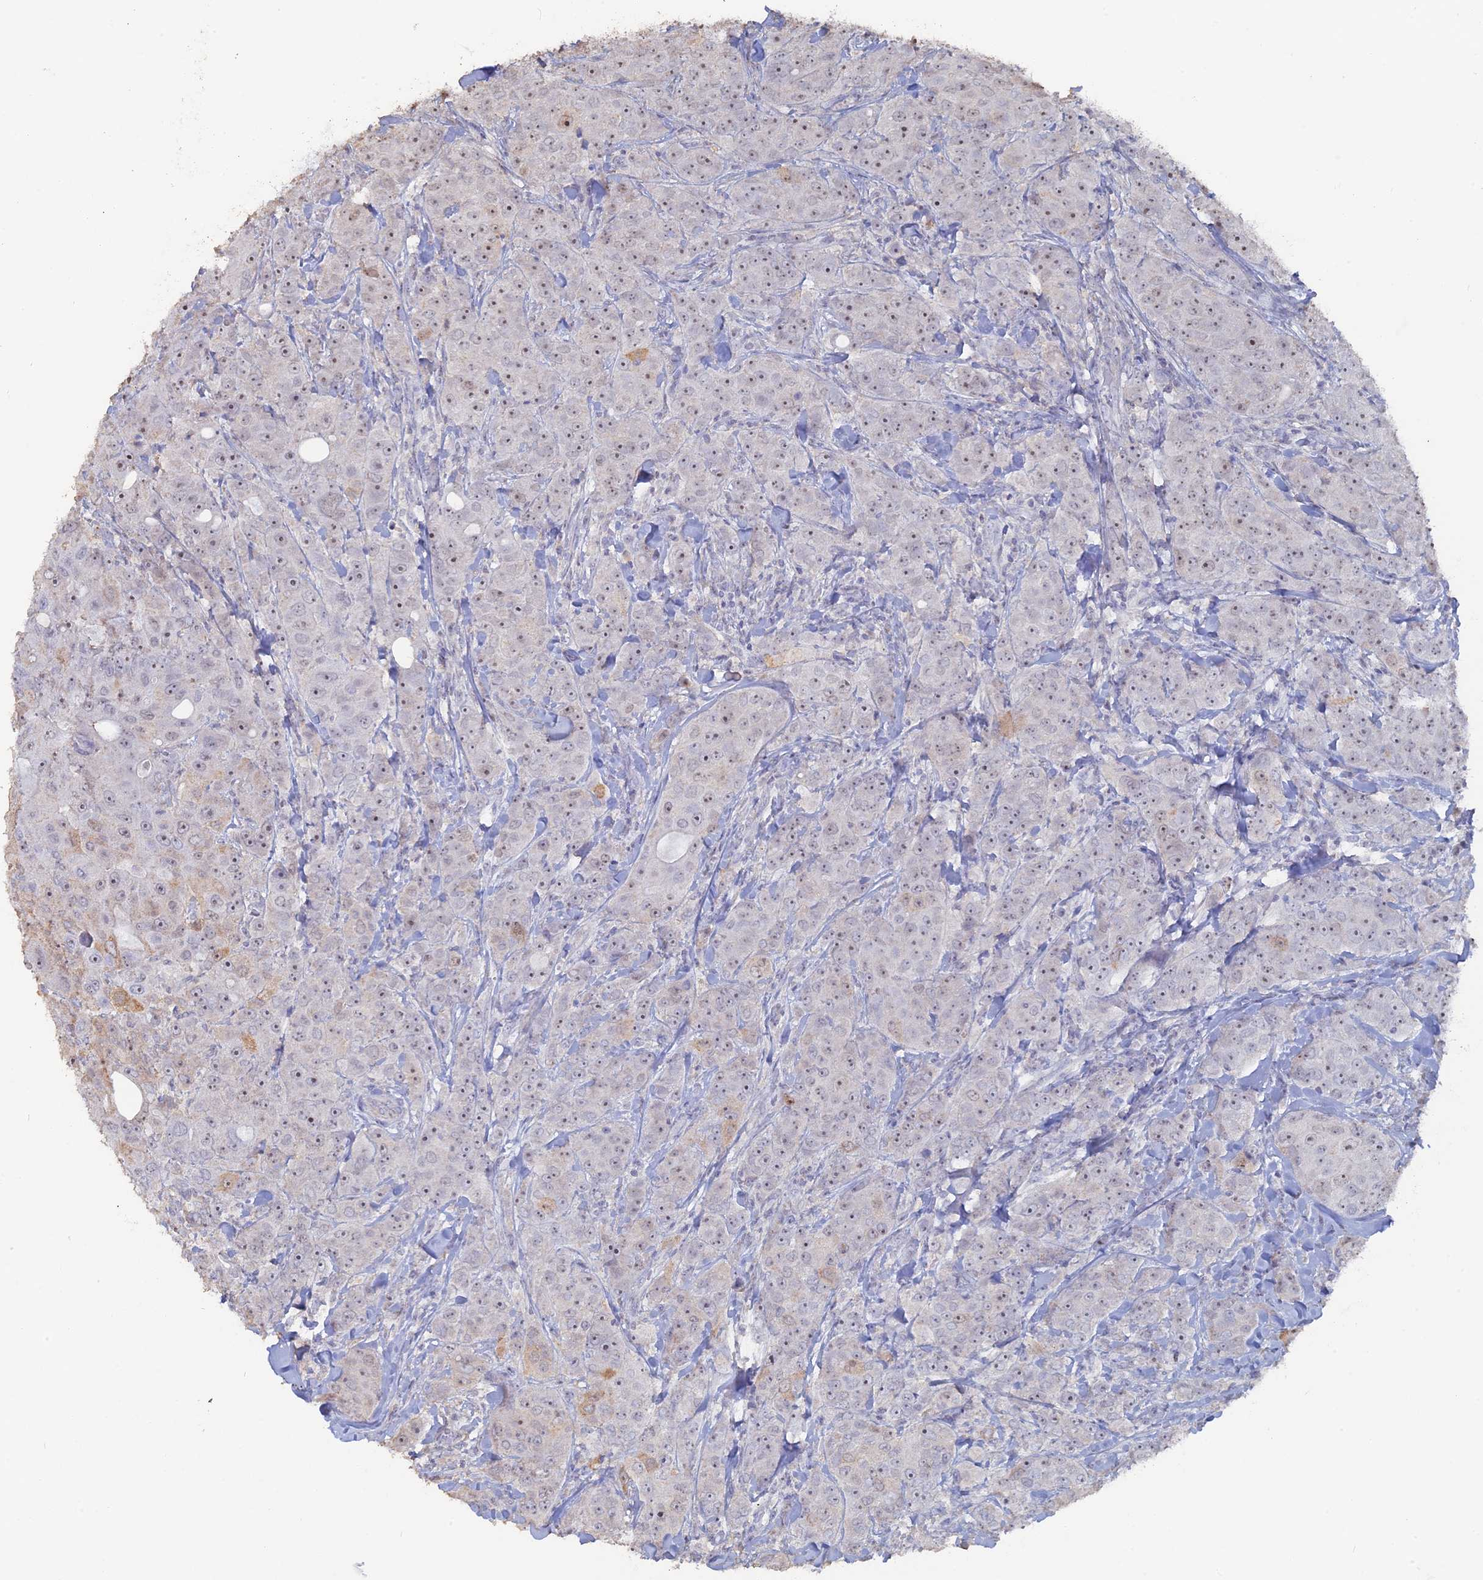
{"staining": {"intensity": "weak", "quantity": "25%-75%", "location": "nuclear"}, "tissue": "breast cancer", "cell_type": "Tumor cells", "image_type": "cancer", "snomed": [{"axis": "morphology", "description": "Duct carcinoma"}, {"axis": "topography", "description": "Breast"}], "caption": "The photomicrograph reveals a brown stain indicating the presence of a protein in the nuclear of tumor cells in breast invasive ductal carcinoma.", "gene": "SEMG2", "patient": {"sex": "female", "age": 43}}